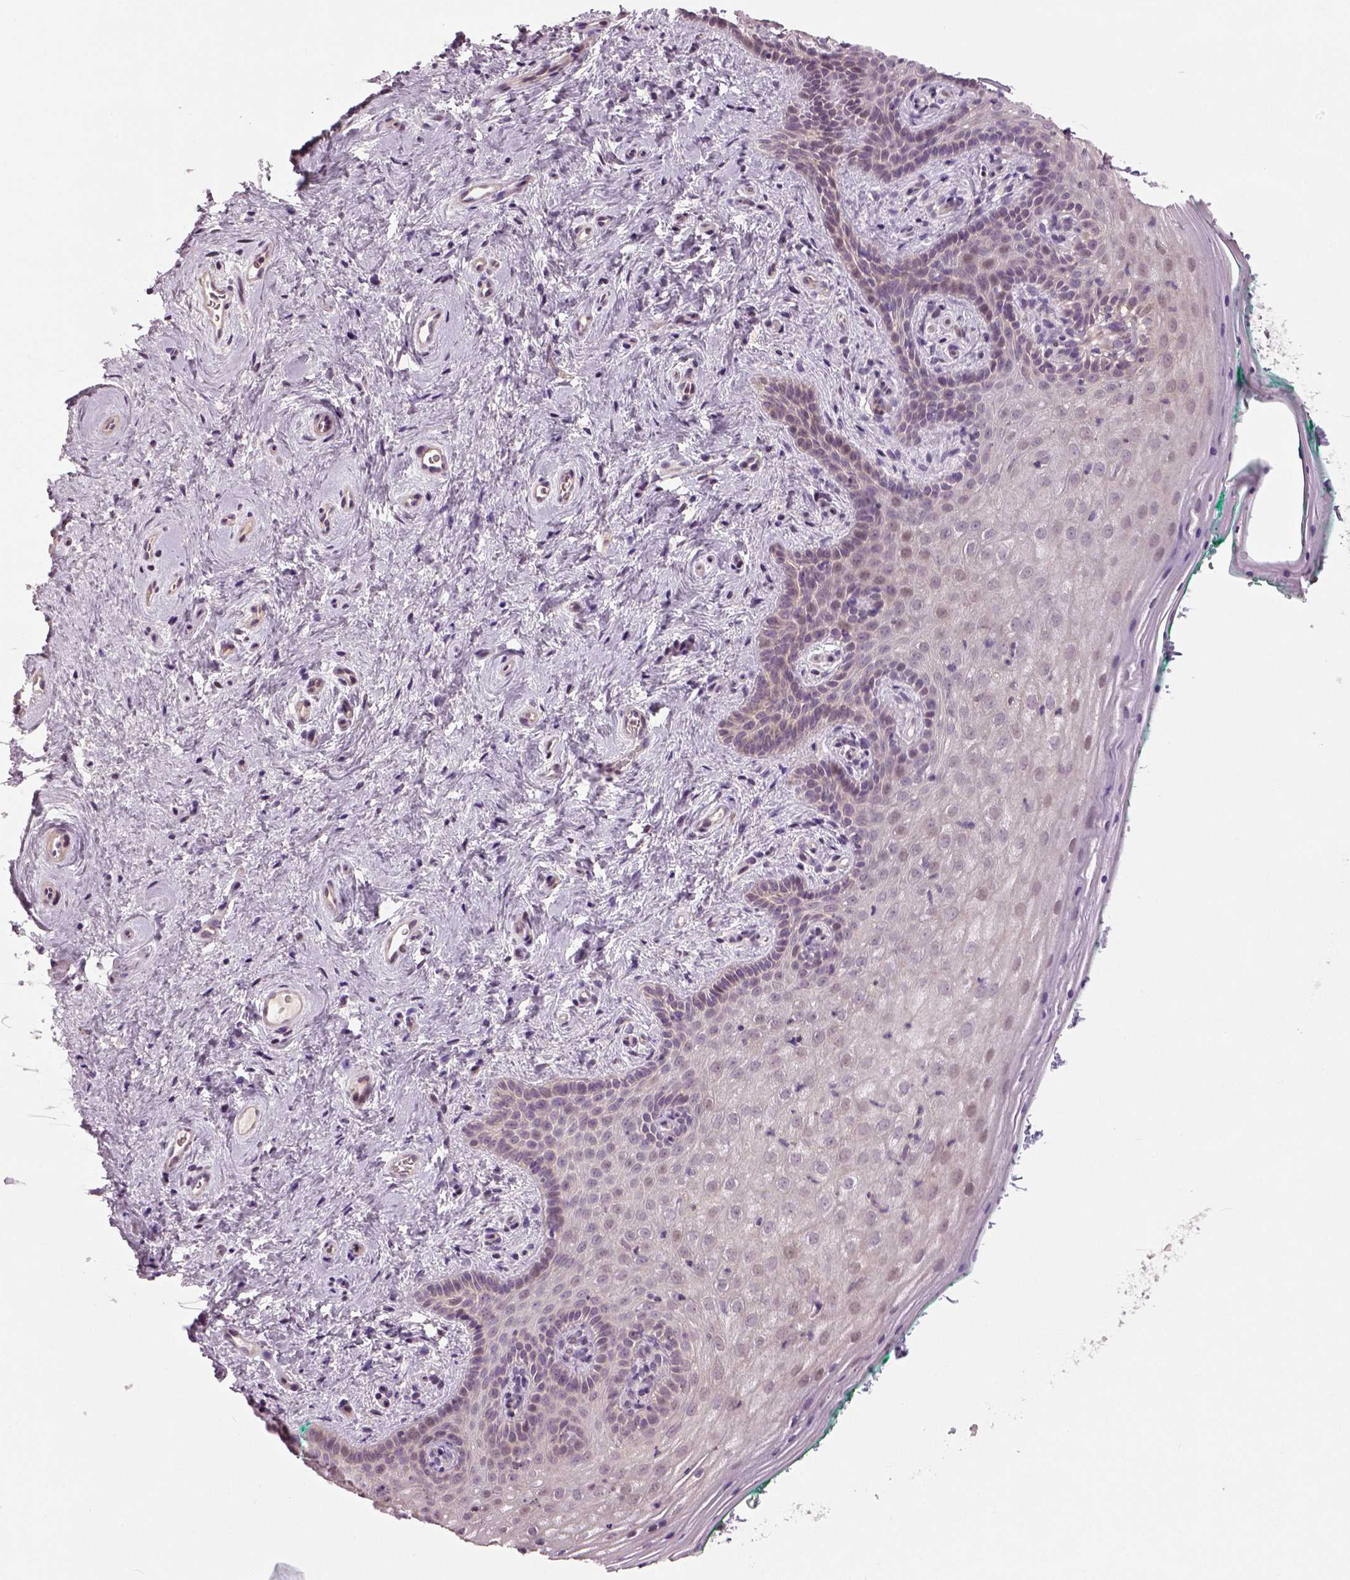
{"staining": {"intensity": "negative", "quantity": "none", "location": "none"}, "tissue": "vagina", "cell_type": "Squamous epithelial cells", "image_type": "normal", "snomed": [{"axis": "morphology", "description": "Normal tissue, NOS"}, {"axis": "topography", "description": "Vagina"}], "caption": "Squamous epithelial cells are negative for protein expression in normal human vagina.", "gene": "NECAB1", "patient": {"sex": "female", "age": 45}}